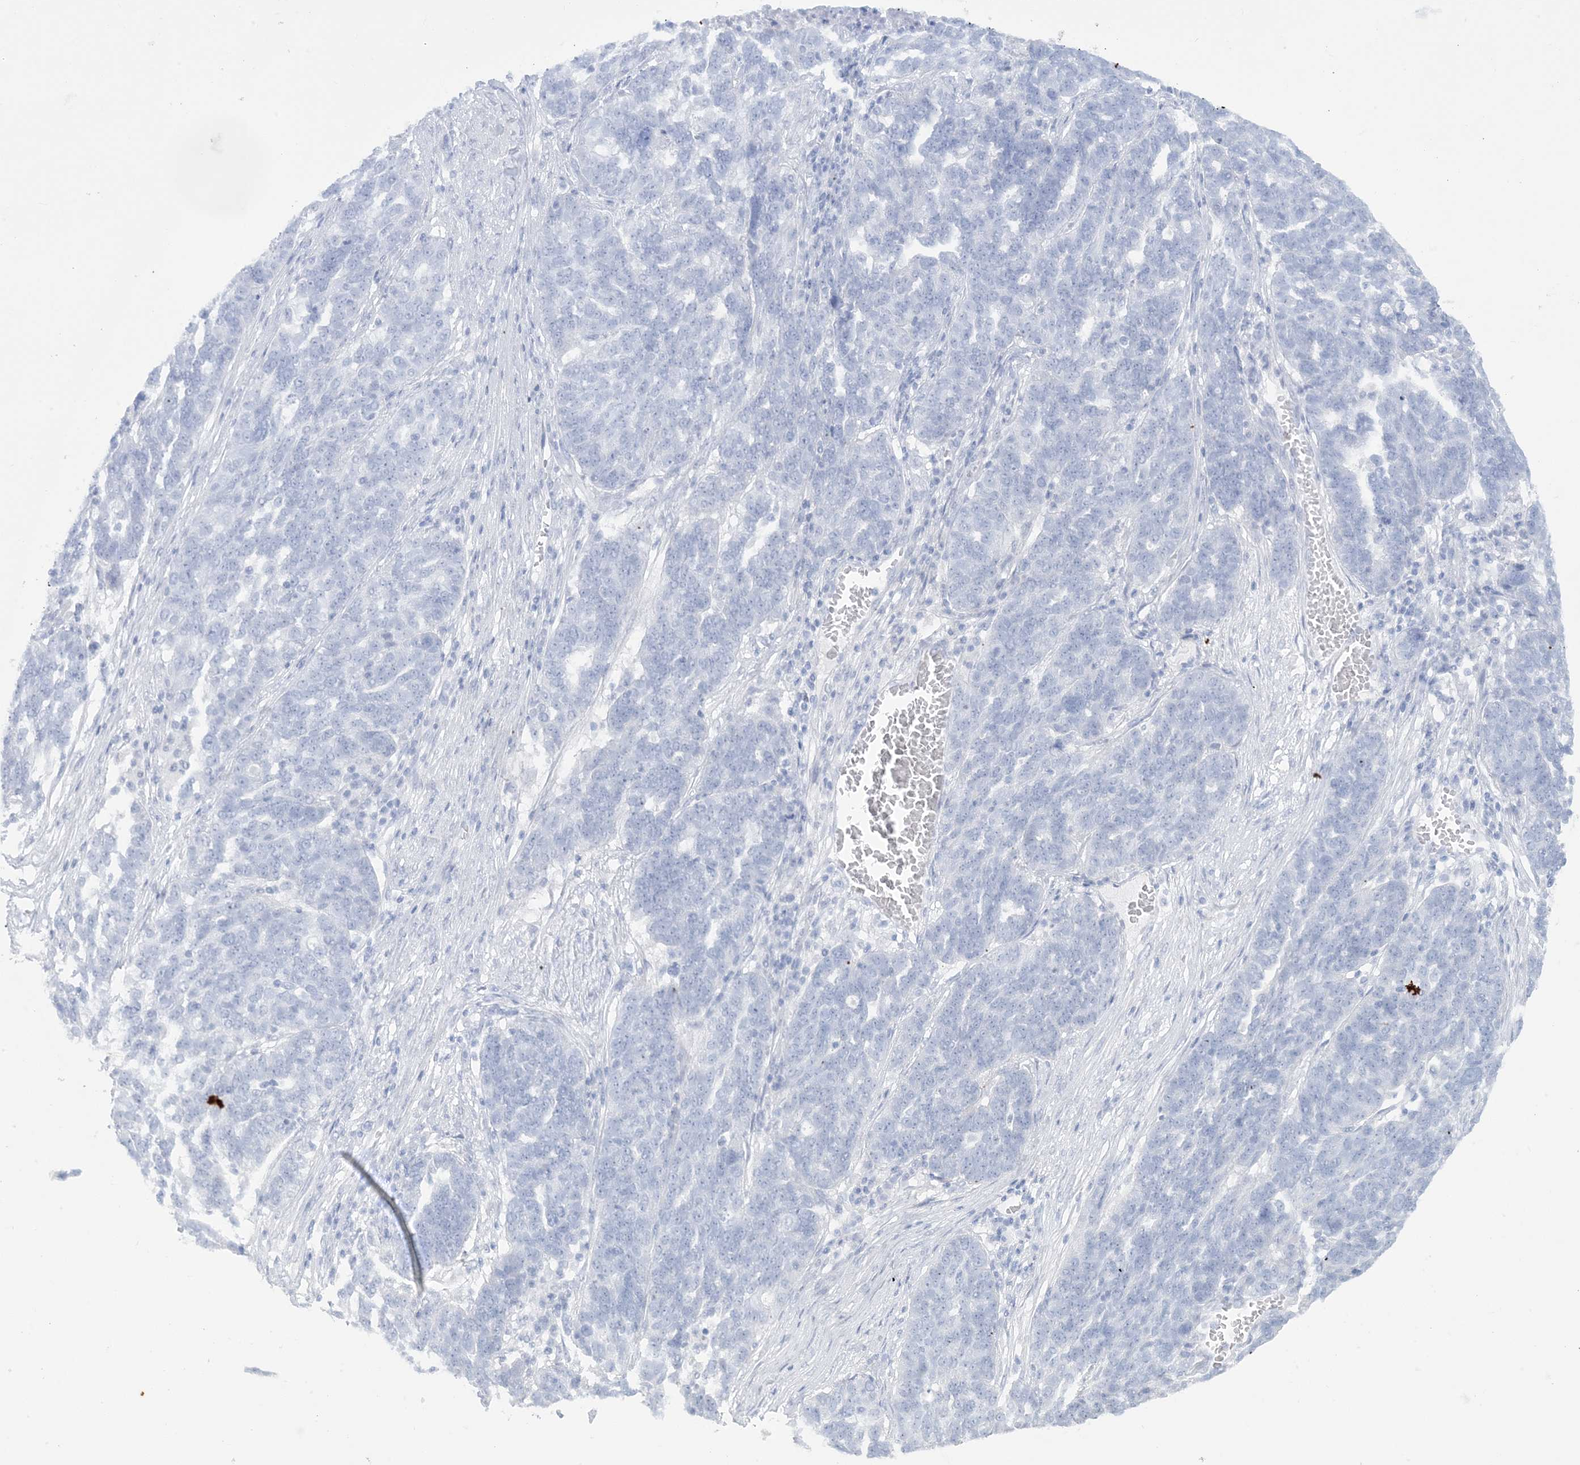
{"staining": {"intensity": "negative", "quantity": "none", "location": "none"}, "tissue": "ovarian cancer", "cell_type": "Tumor cells", "image_type": "cancer", "snomed": [{"axis": "morphology", "description": "Cystadenocarcinoma, serous, NOS"}, {"axis": "topography", "description": "Ovary"}], "caption": "Immunohistochemistry micrograph of ovarian cancer (serous cystadenocarcinoma) stained for a protein (brown), which exhibits no staining in tumor cells.", "gene": "AGXT", "patient": {"sex": "female", "age": 59}}